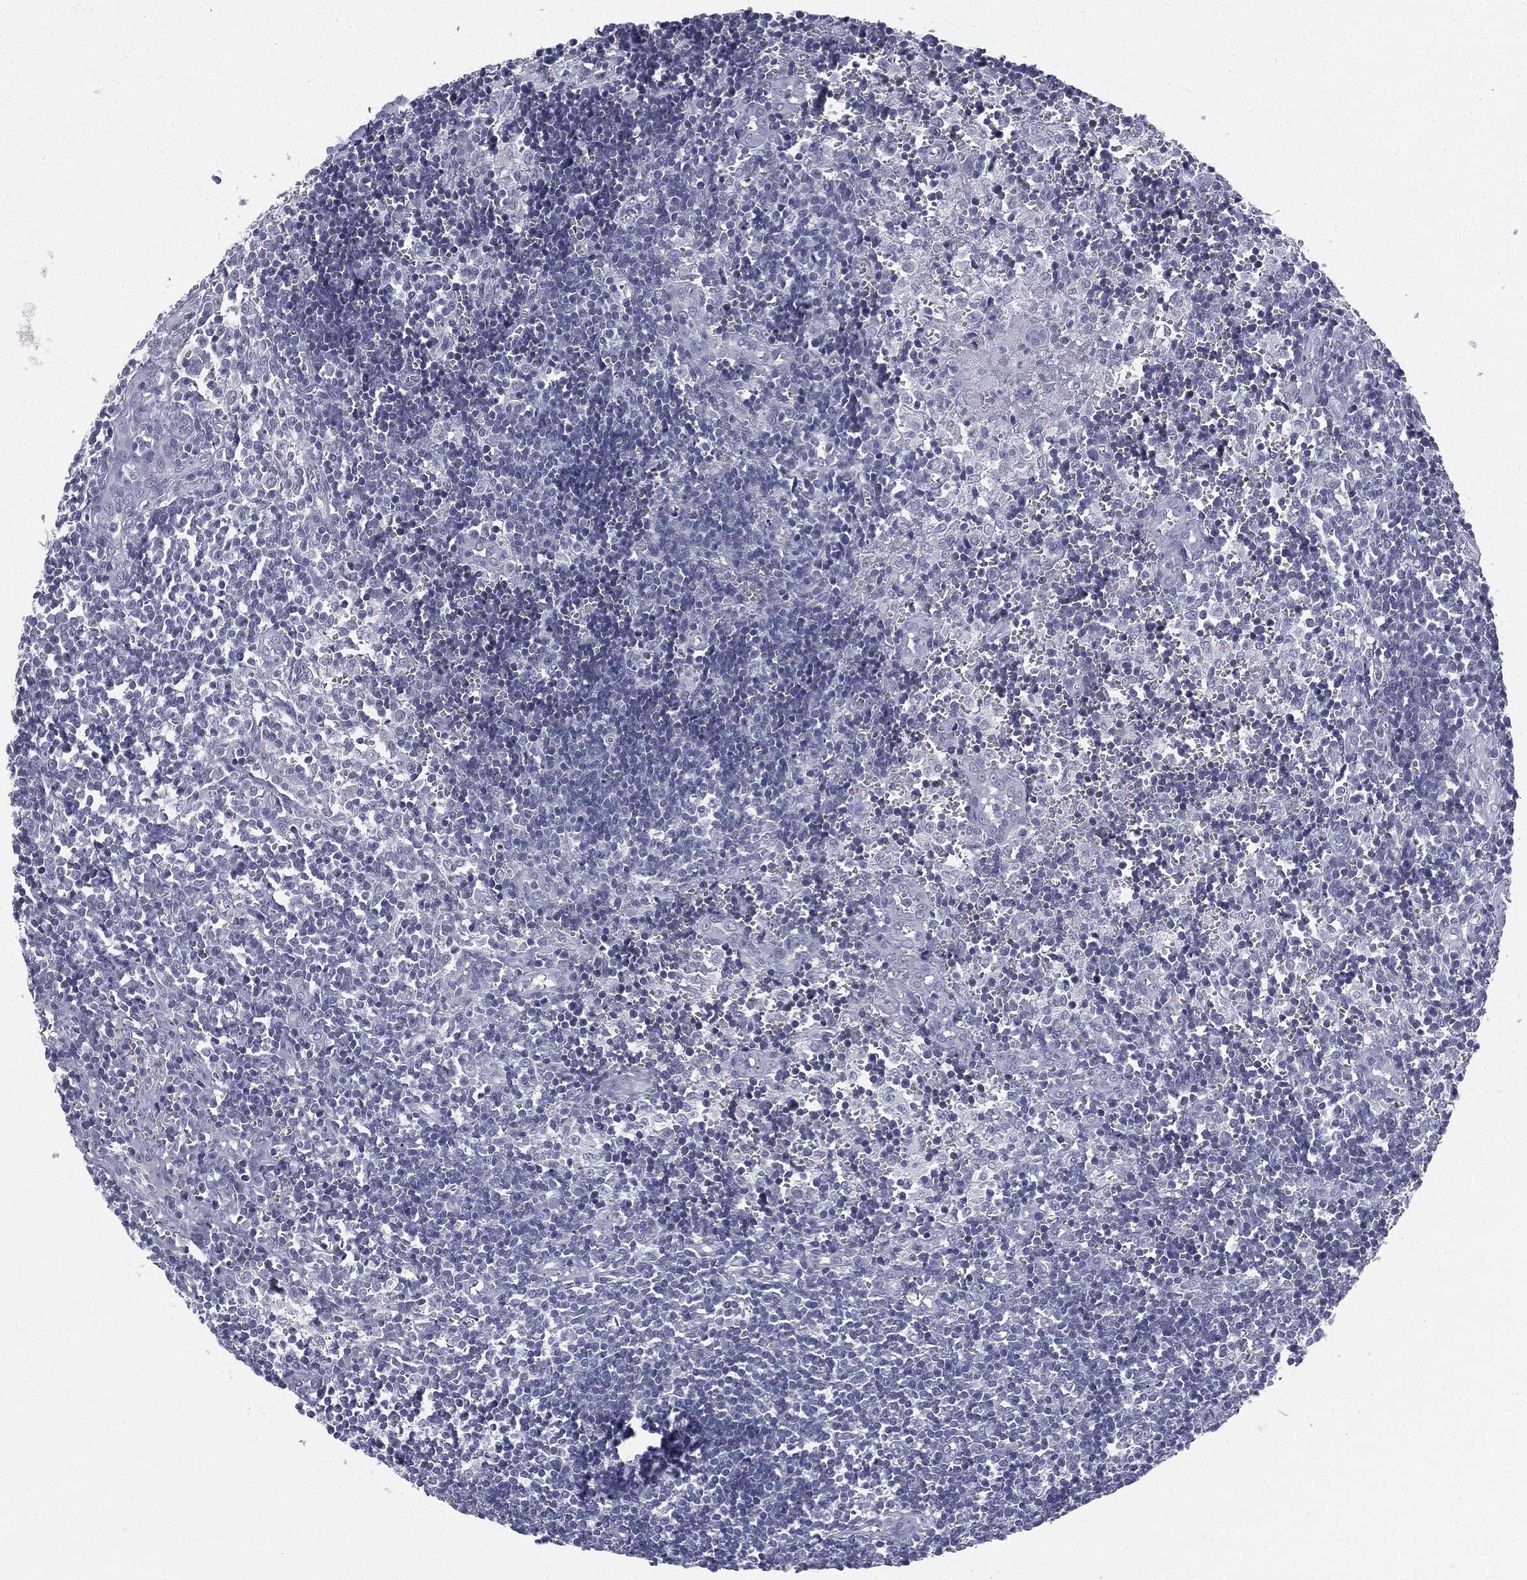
{"staining": {"intensity": "negative", "quantity": "none", "location": "none"}, "tissue": "lymph node", "cell_type": "Non-germinal center cells", "image_type": "normal", "snomed": [{"axis": "morphology", "description": "Normal tissue, NOS"}, {"axis": "topography", "description": "Lymph node"}, {"axis": "topography", "description": "Salivary gland"}], "caption": "The IHC micrograph has no significant staining in non-germinal center cells of lymph node. The staining was performed using DAB (3,3'-diaminobenzidine) to visualize the protein expression in brown, while the nuclei were stained in blue with hematoxylin (Magnification: 20x).", "gene": "MLLT10", "patient": {"sex": "male", "age": 78}}